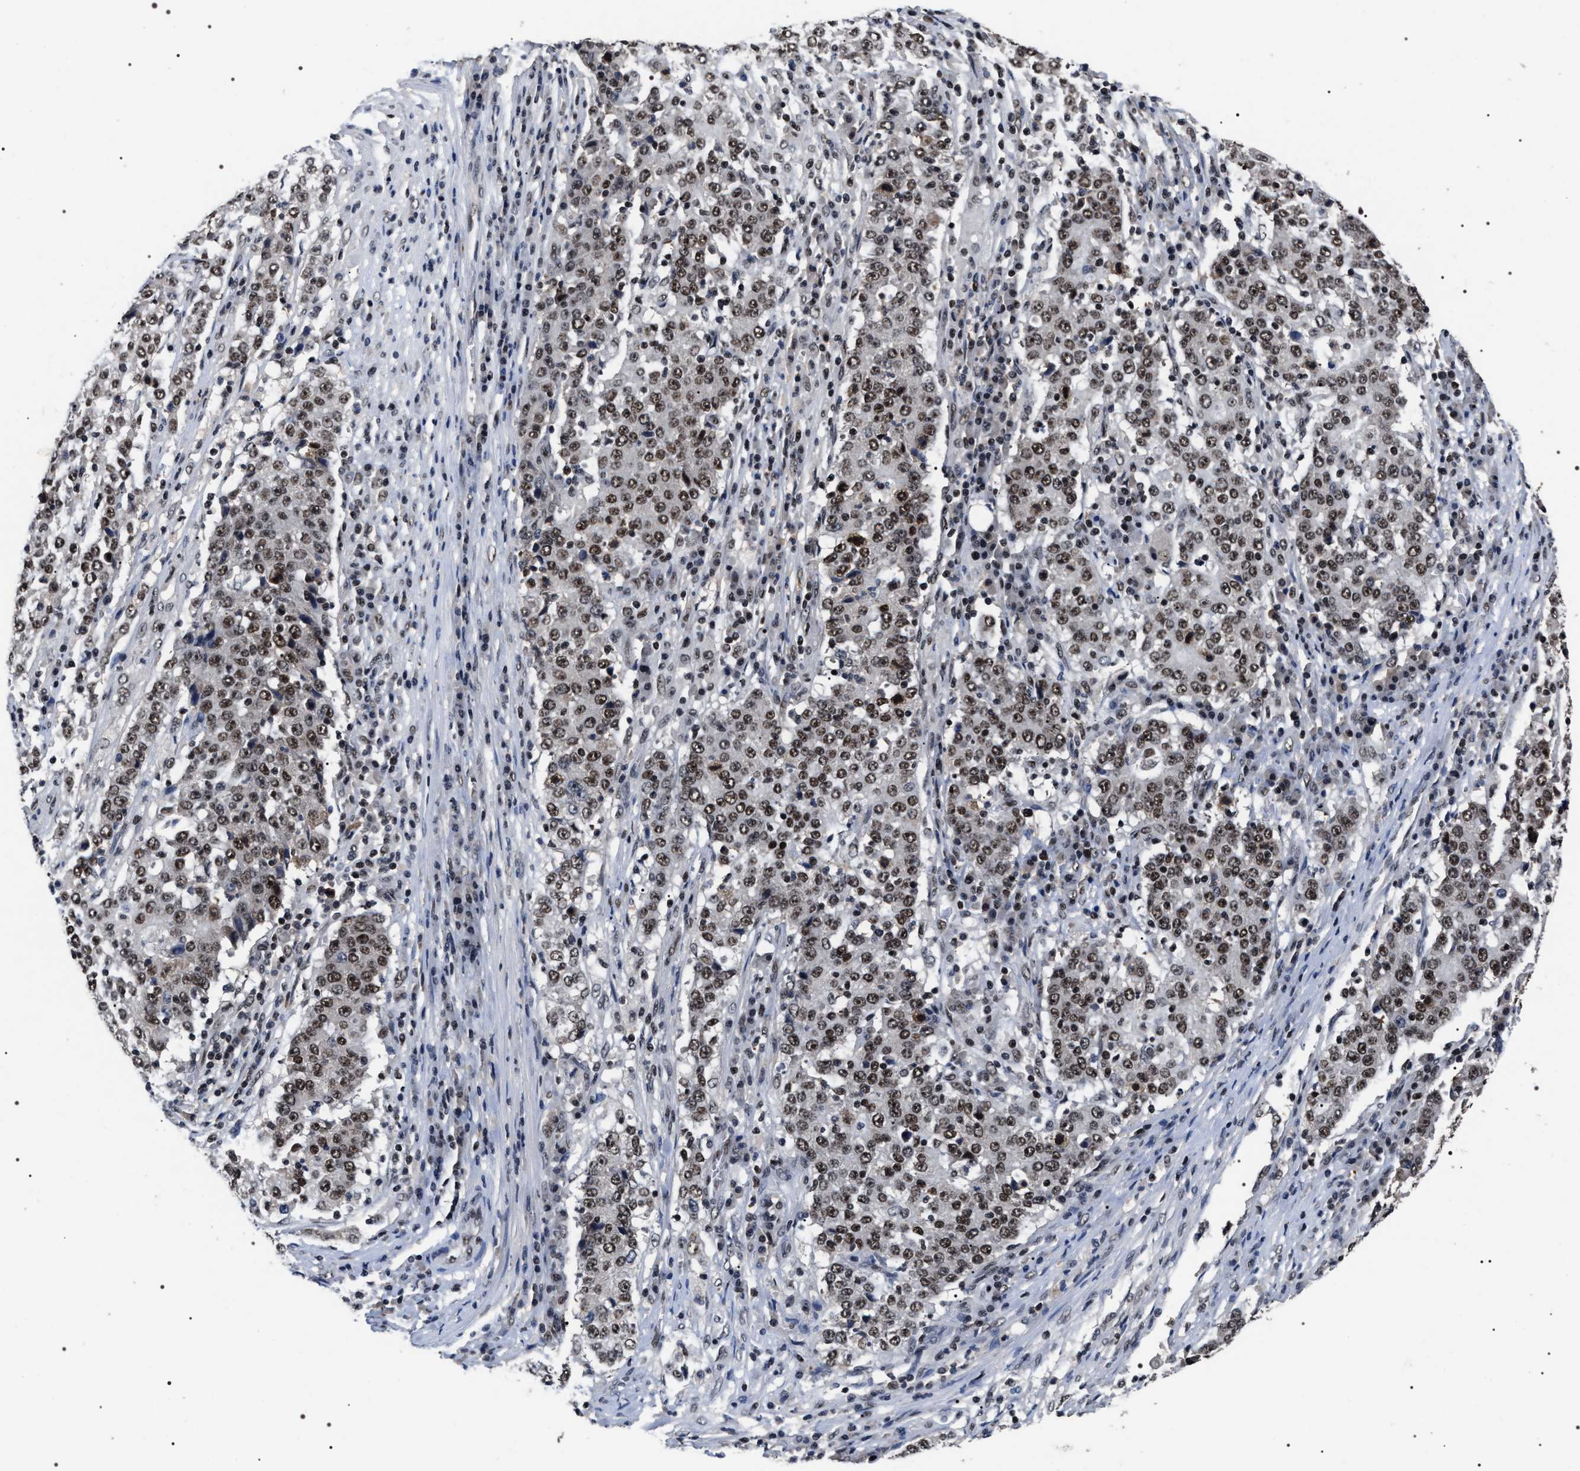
{"staining": {"intensity": "moderate", "quantity": ">75%", "location": "nuclear"}, "tissue": "stomach cancer", "cell_type": "Tumor cells", "image_type": "cancer", "snomed": [{"axis": "morphology", "description": "Adenocarcinoma, NOS"}, {"axis": "topography", "description": "Stomach"}], "caption": "Immunohistochemical staining of human stomach adenocarcinoma shows medium levels of moderate nuclear positivity in about >75% of tumor cells.", "gene": "RRP1B", "patient": {"sex": "male", "age": 59}}